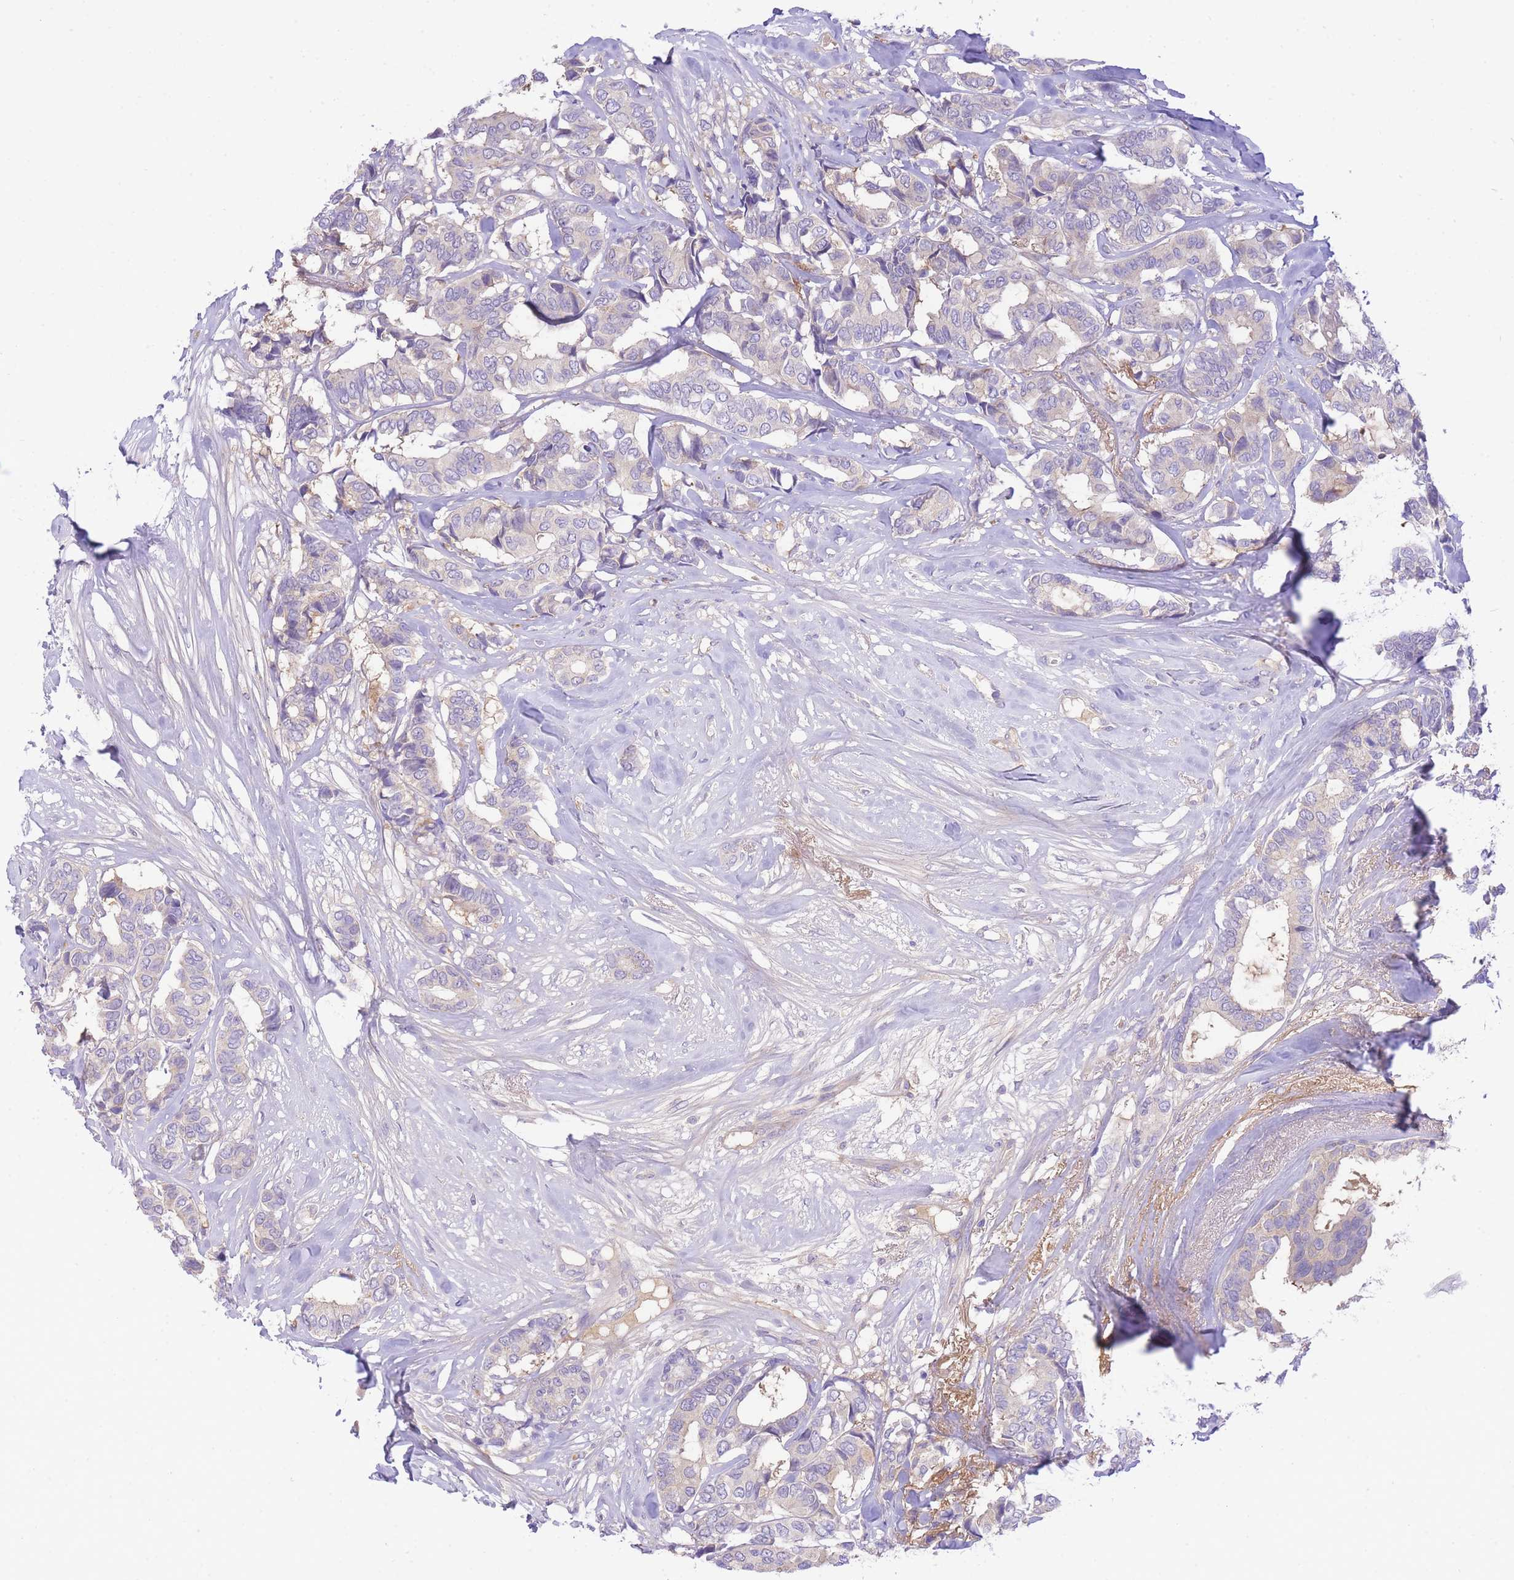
{"staining": {"intensity": "negative", "quantity": "none", "location": "none"}, "tissue": "breast cancer", "cell_type": "Tumor cells", "image_type": "cancer", "snomed": [{"axis": "morphology", "description": "Duct carcinoma"}, {"axis": "topography", "description": "Breast"}], "caption": "Tumor cells show no significant positivity in breast cancer.", "gene": "LIPH", "patient": {"sex": "female", "age": 87}}